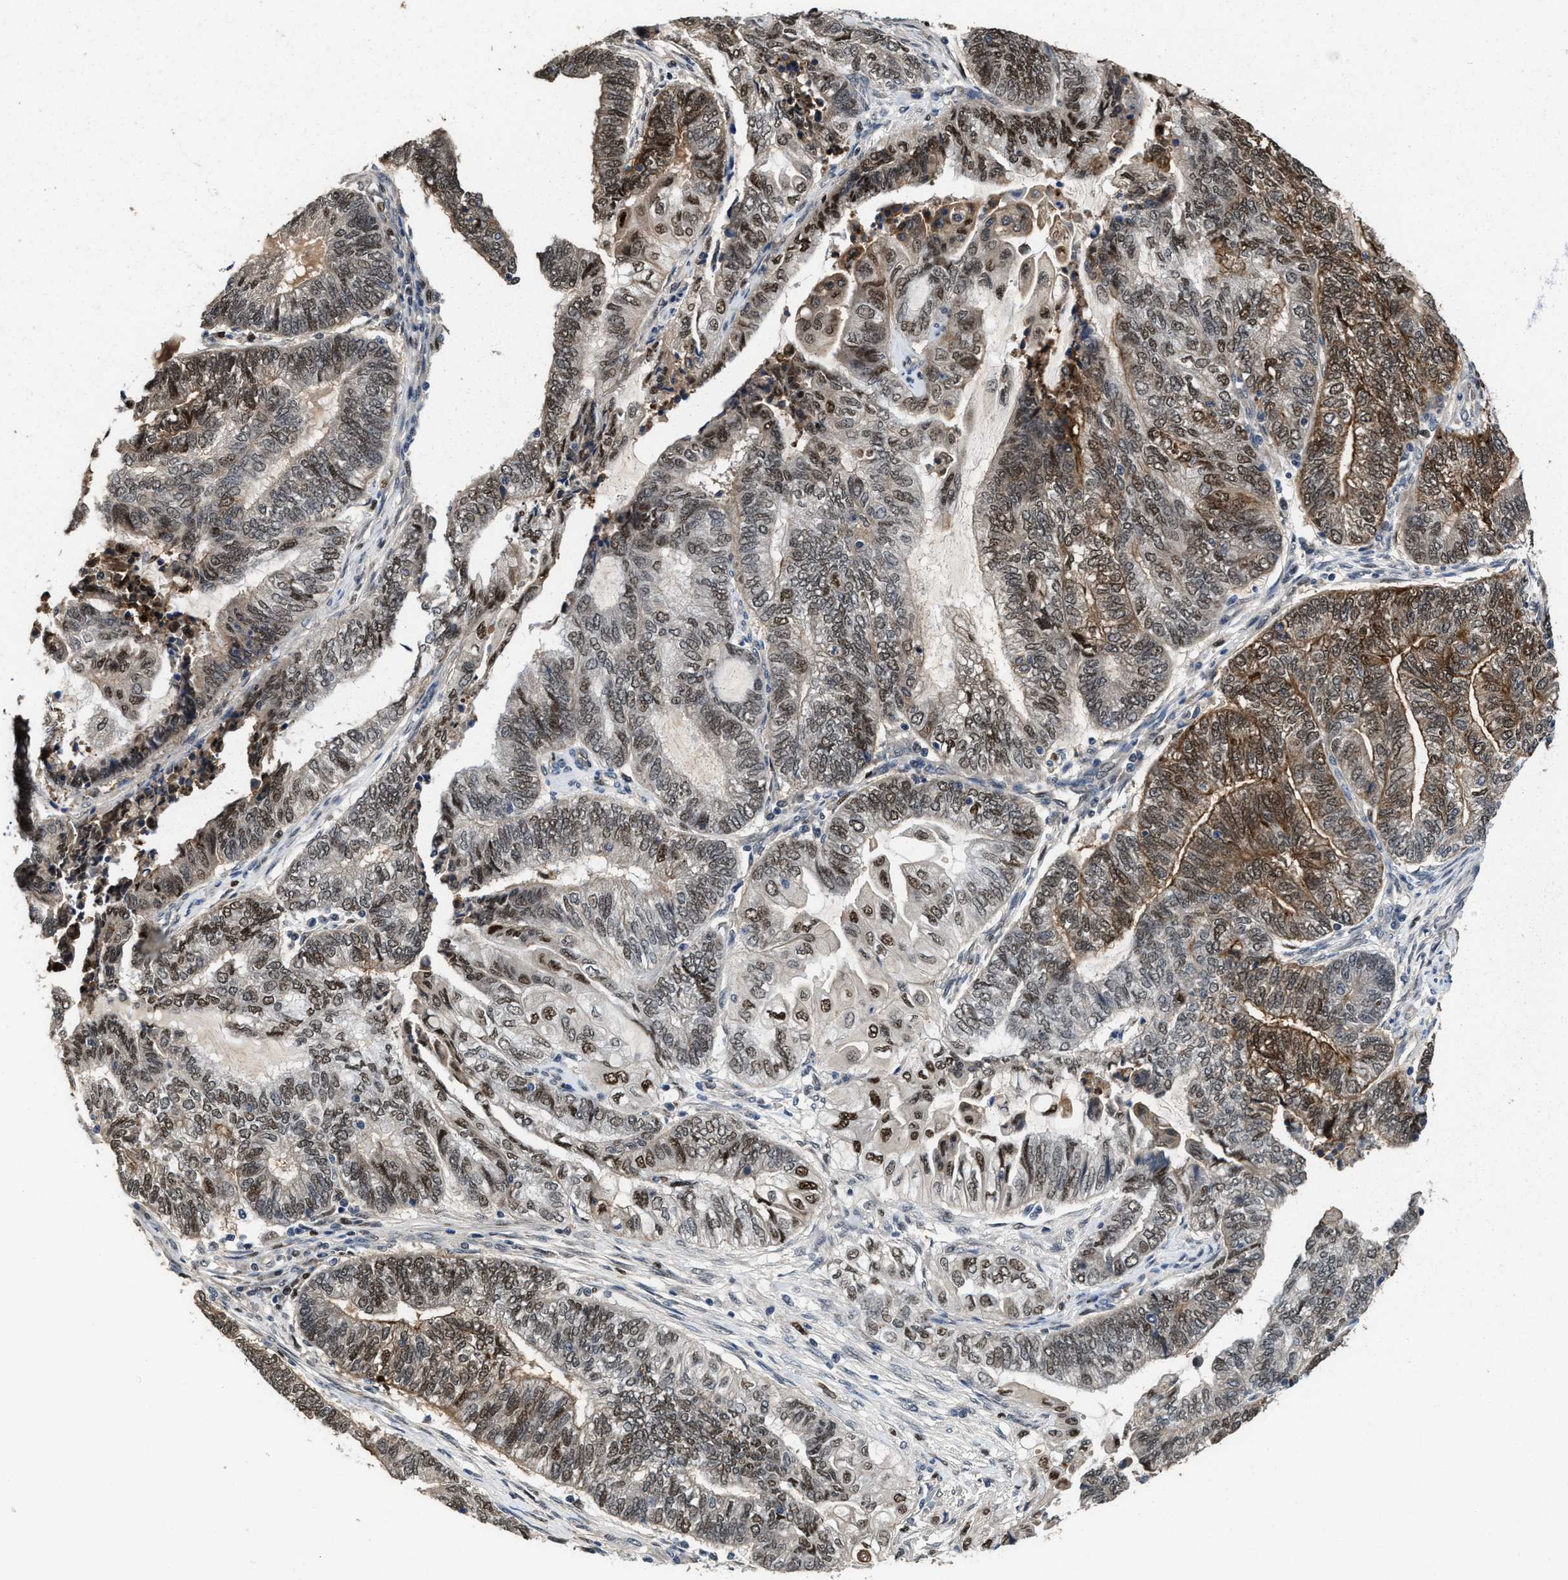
{"staining": {"intensity": "moderate", "quantity": ">75%", "location": "cytoplasmic/membranous,nuclear"}, "tissue": "endometrial cancer", "cell_type": "Tumor cells", "image_type": "cancer", "snomed": [{"axis": "morphology", "description": "Adenocarcinoma, NOS"}, {"axis": "topography", "description": "Uterus"}, {"axis": "topography", "description": "Endometrium"}], "caption": "IHC micrograph of neoplastic tissue: human endometrial cancer stained using IHC reveals medium levels of moderate protein expression localized specifically in the cytoplasmic/membranous and nuclear of tumor cells, appearing as a cytoplasmic/membranous and nuclear brown color.", "gene": "ZNF20", "patient": {"sex": "female", "age": 70}}